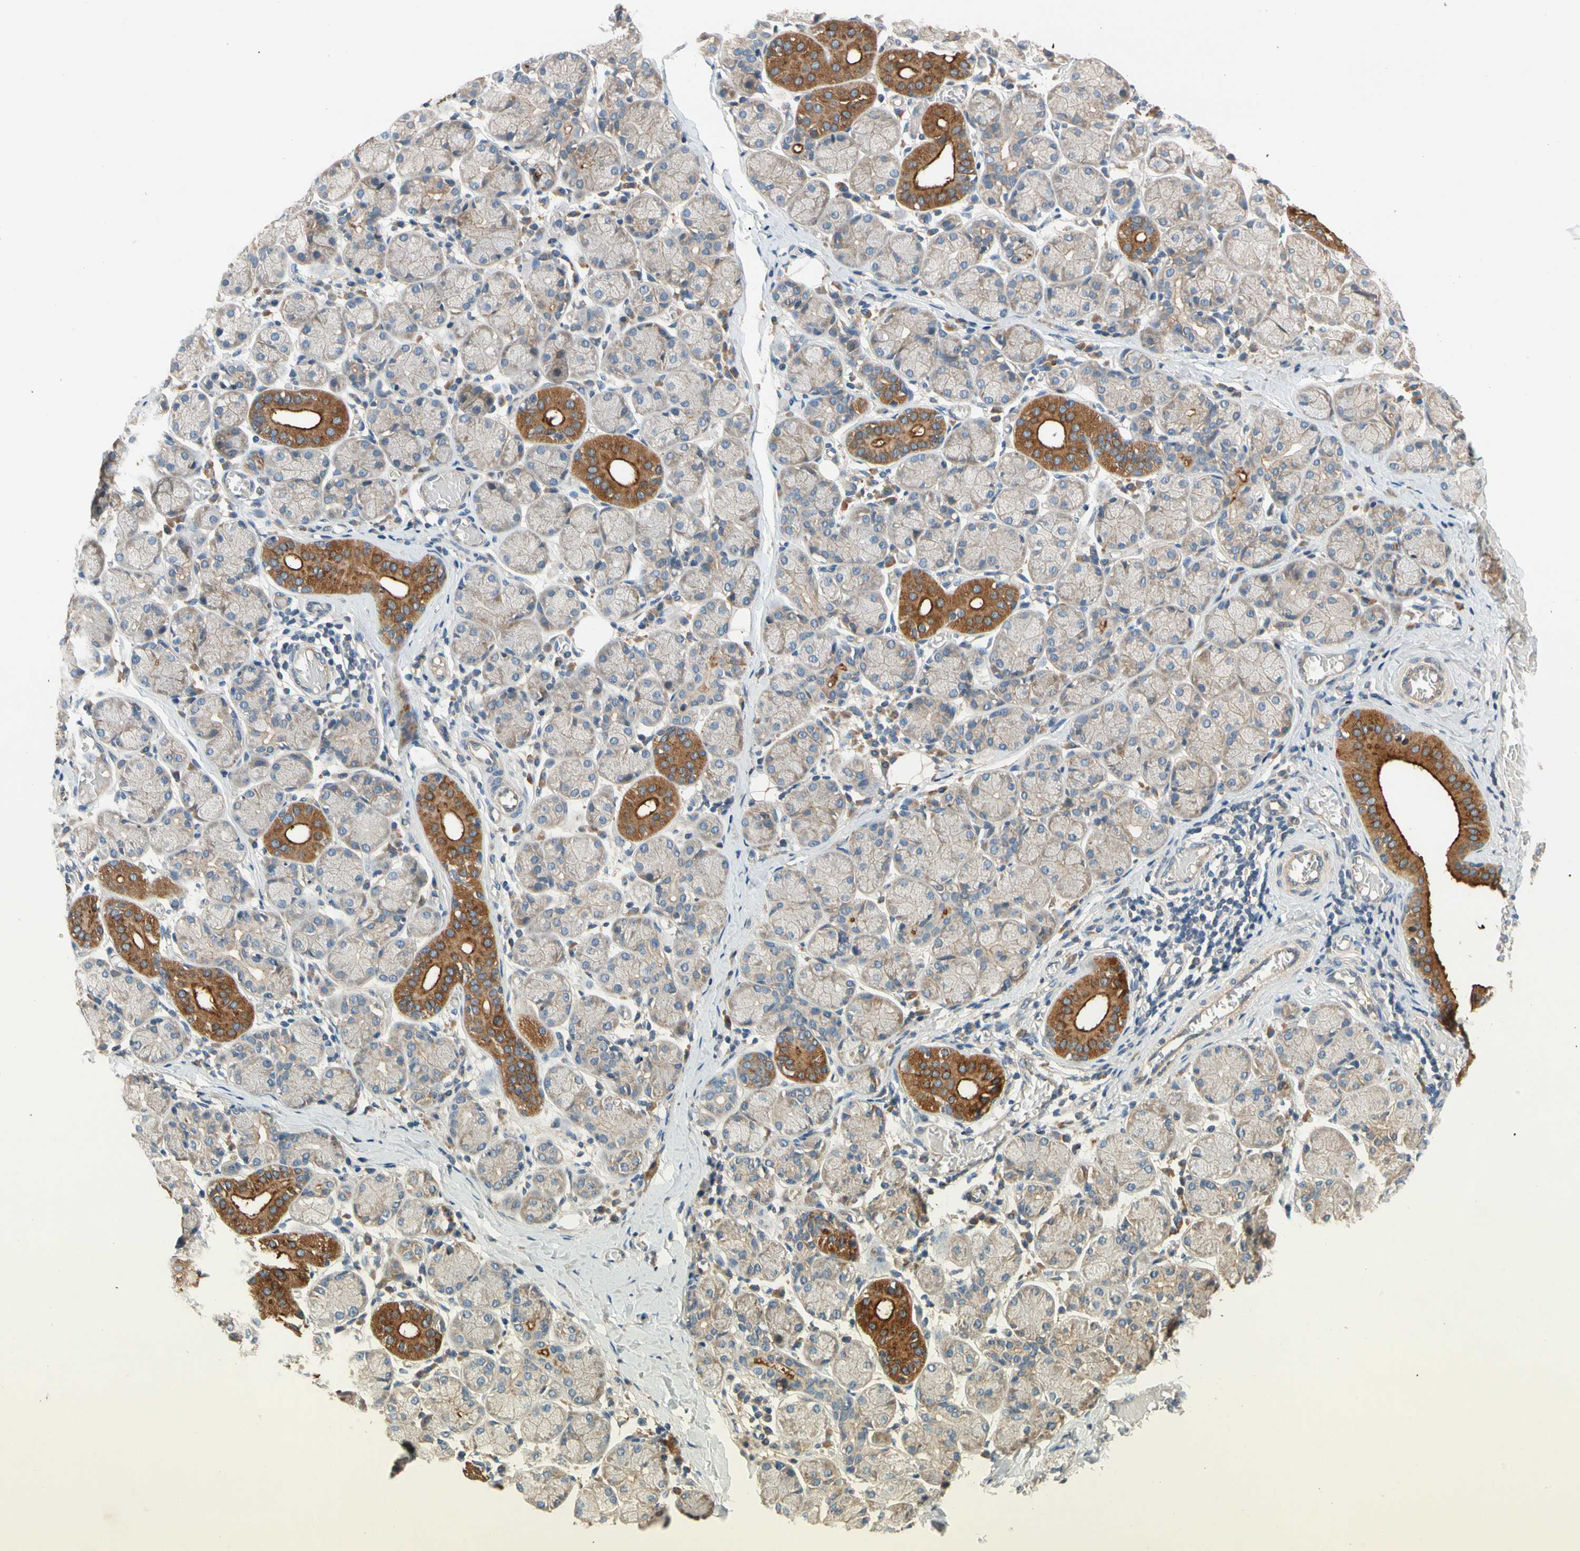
{"staining": {"intensity": "strong", "quantity": "<25%", "location": "cytoplasmic/membranous"}, "tissue": "salivary gland", "cell_type": "Glandular cells", "image_type": "normal", "snomed": [{"axis": "morphology", "description": "Normal tissue, NOS"}, {"axis": "topography", "description": "Salivary gland"}], "caption": "Immunohistochemical staining of unremarkable salivary gland reveals strong cytoplasmic/membranous protein expression in approximately <25% of glandular cells.", "gene": "USP12", "patient": {"sex": "female", "age": 24}}